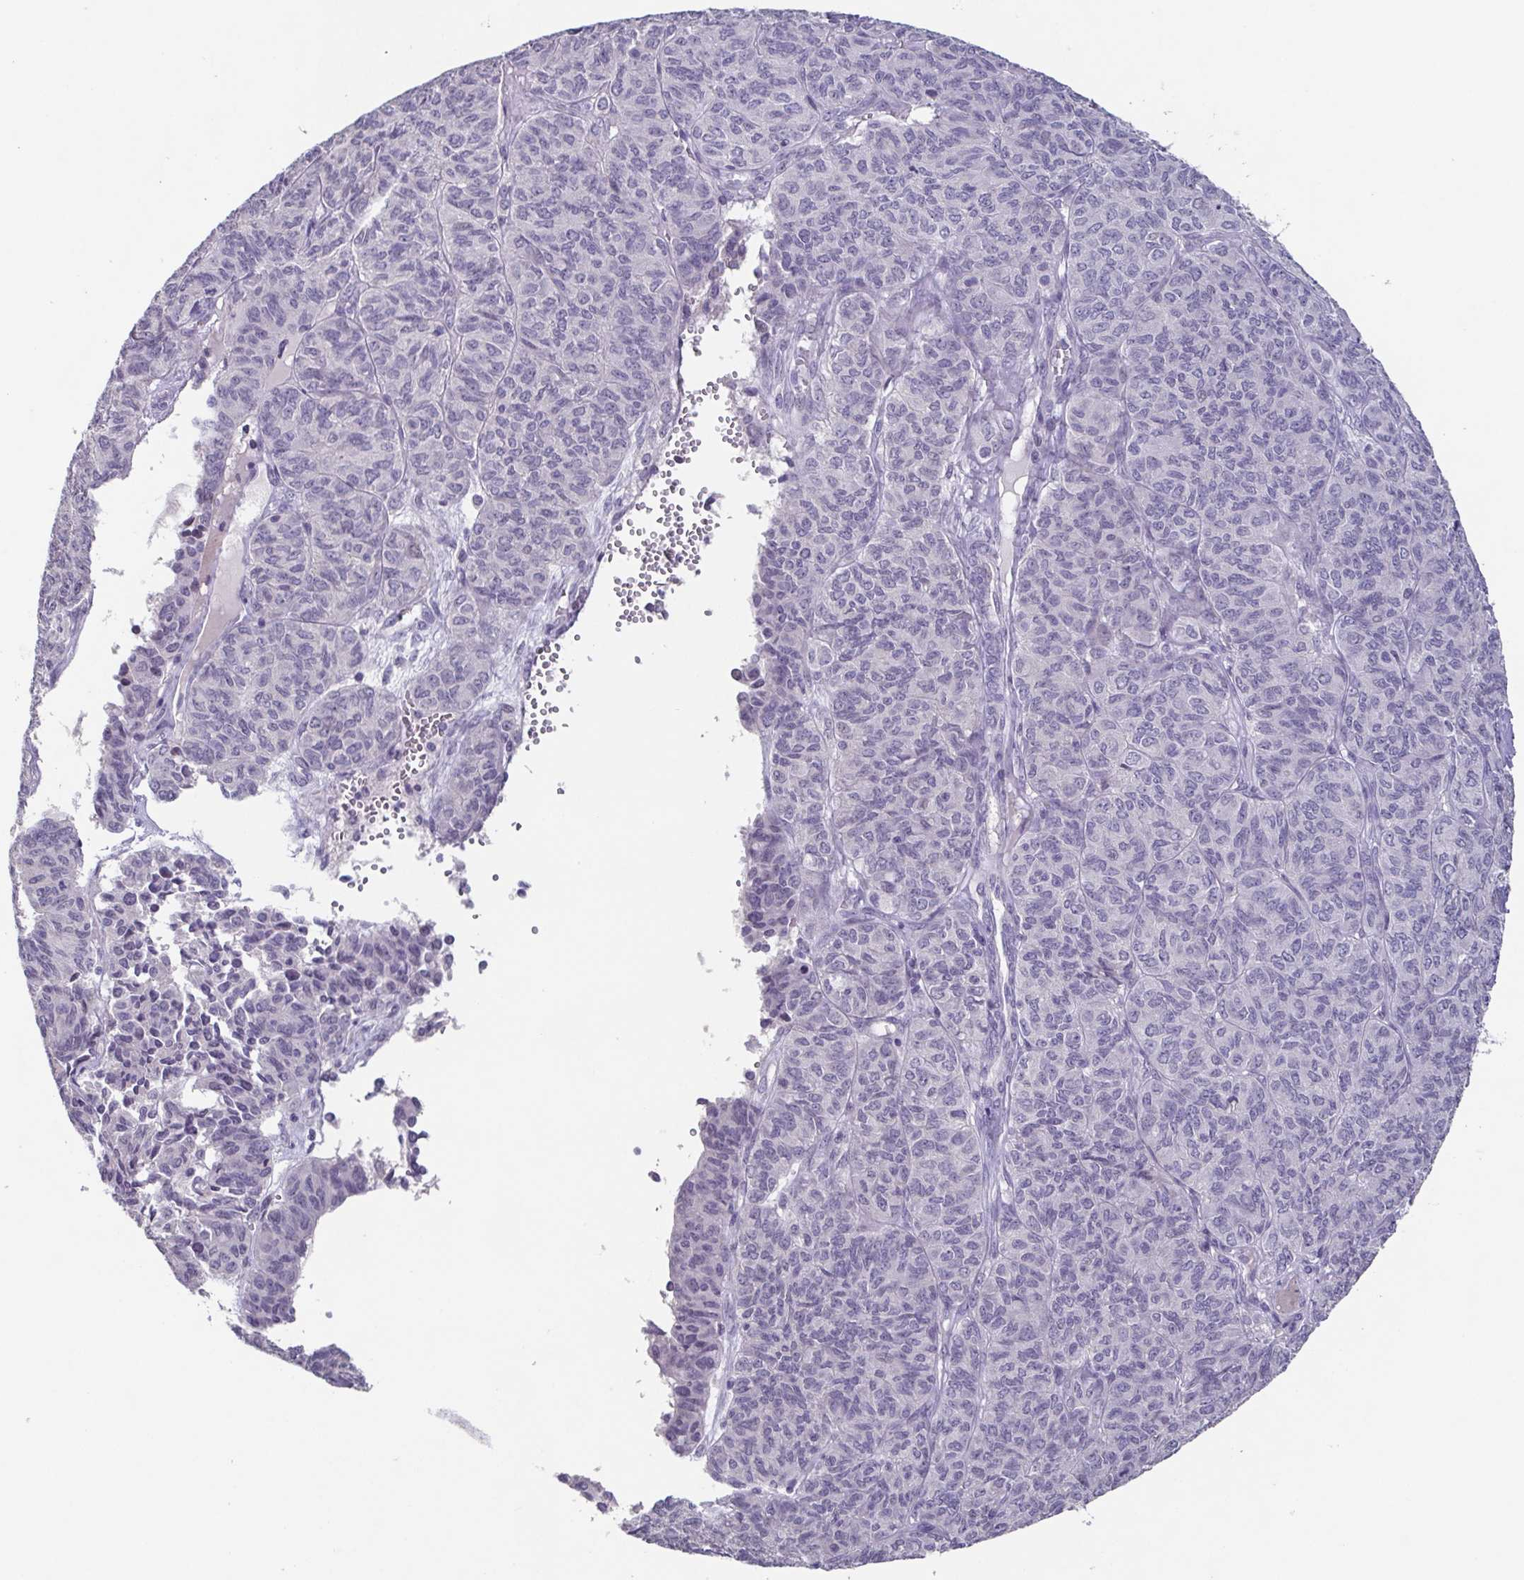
{"staining": {"intensity": "negative", "quantity": "none", "location": "none"}, "tissue": "ovarian cancer", "cell_type": "Tumor cells", "image_type": "cancer", "snomed": [{"axis": "morphology", "description": "Carcinoma, endometroid"}, {"axis": "topography", "description": "Ovary"}], "caption": "DAB (3,3'-diaminobenzidine) immunohistochemical staining of ovarian endometroid carcinoma reveals no significant expression in tumor cells.", "gene": "GHRL", "patient": {"sex": "female", "age": 80}}